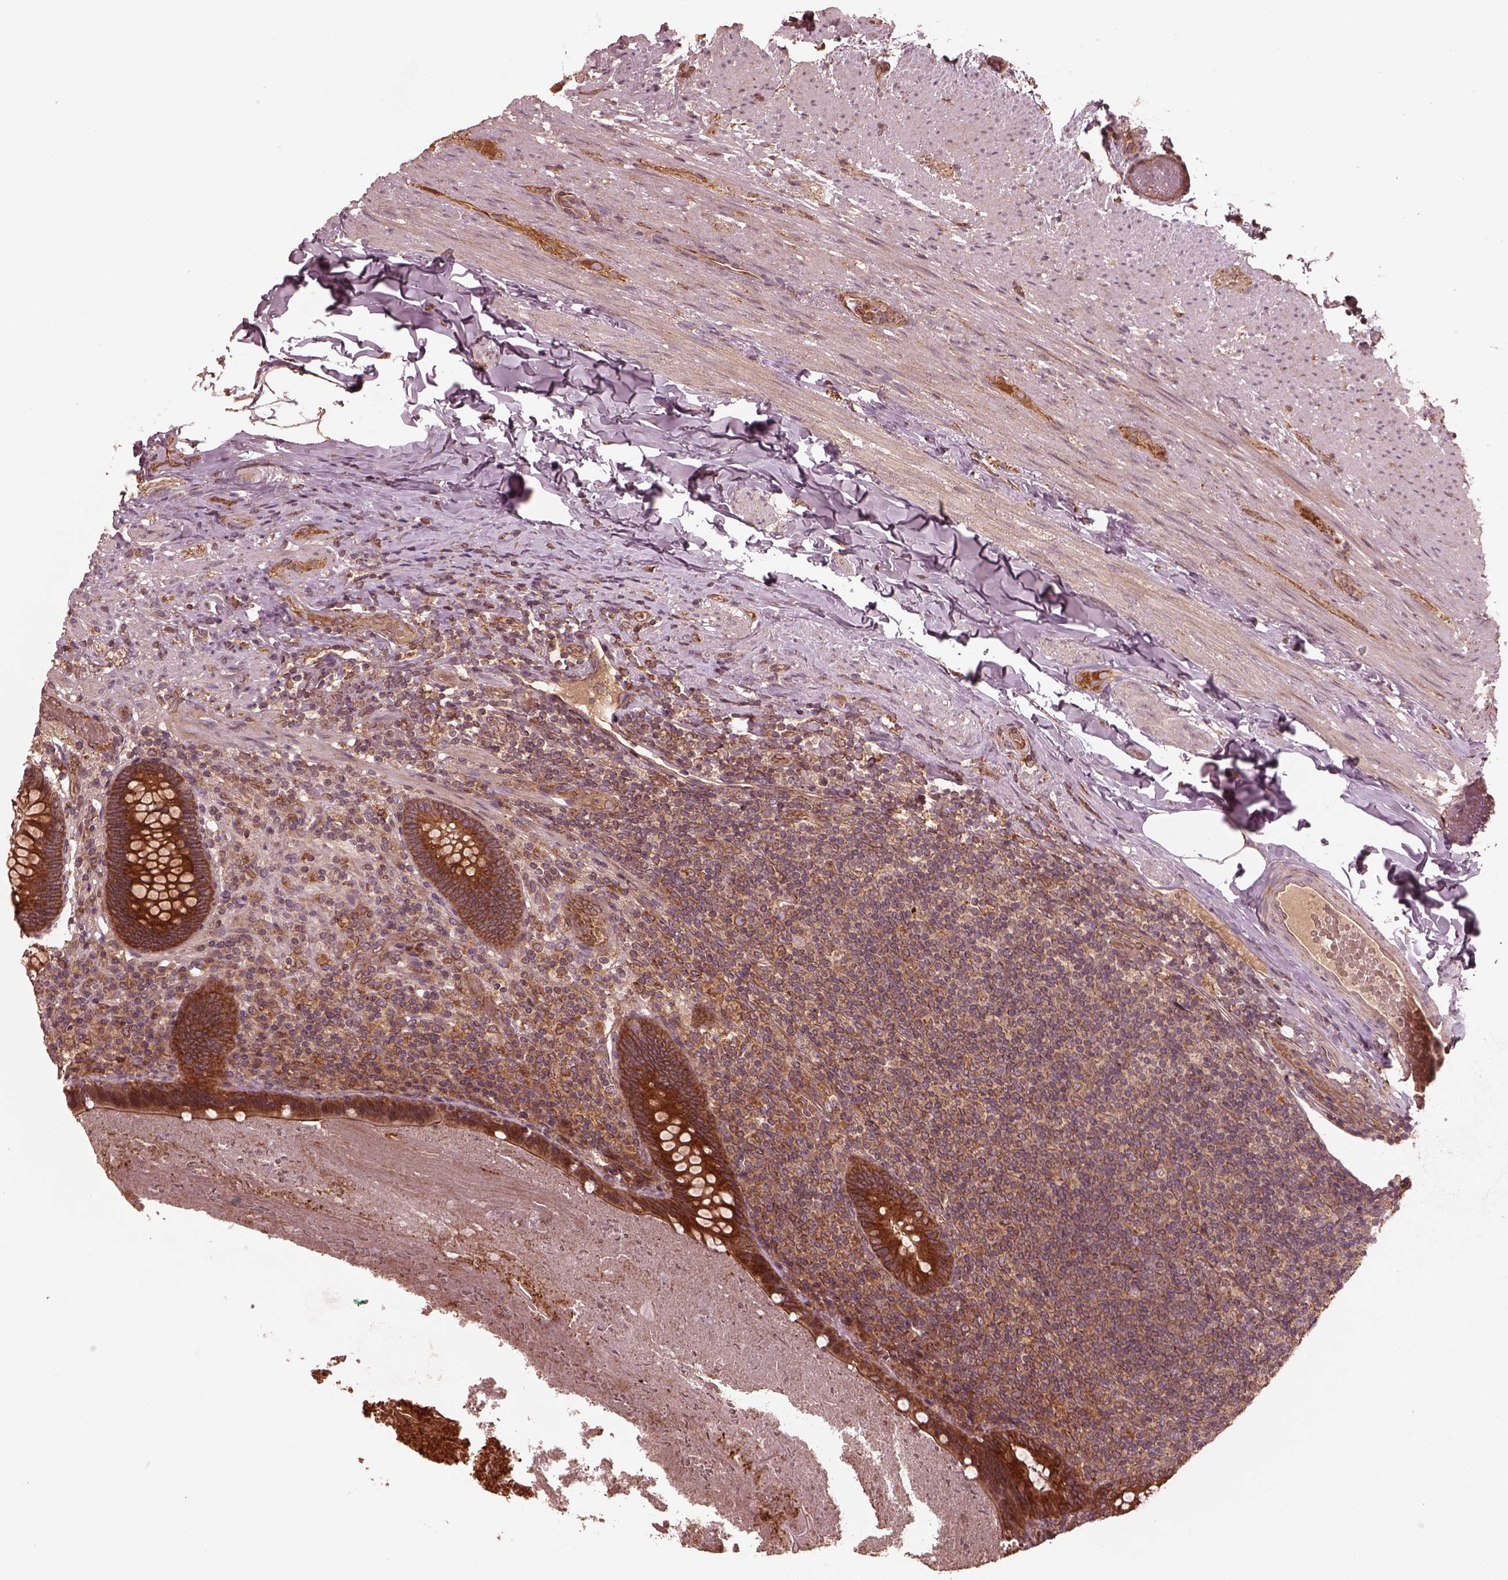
{"staining": {"intensity": "strong", "quantity": ">75%", "location": "cytoplasmic/membranous"}, "tissue": "appendix", "cell_type": "Glandular cells", "image_type": "normal", "snomed": [{"axis": "morphology", "description": "Normal tissue, NOS"}, {"axis": "topography", "description": "Appendix"}], "caption": "An immunohistochemistry micrograph of benign tissue is shown. Protein staining in brown highlights strong cytoplasmic/membranous positivity in appendix within glandular cells. (IHC, brightfield microscopy, high magnification).", "gene": "PIK3R2", "patient": {"sex": "male", "age": 47}}